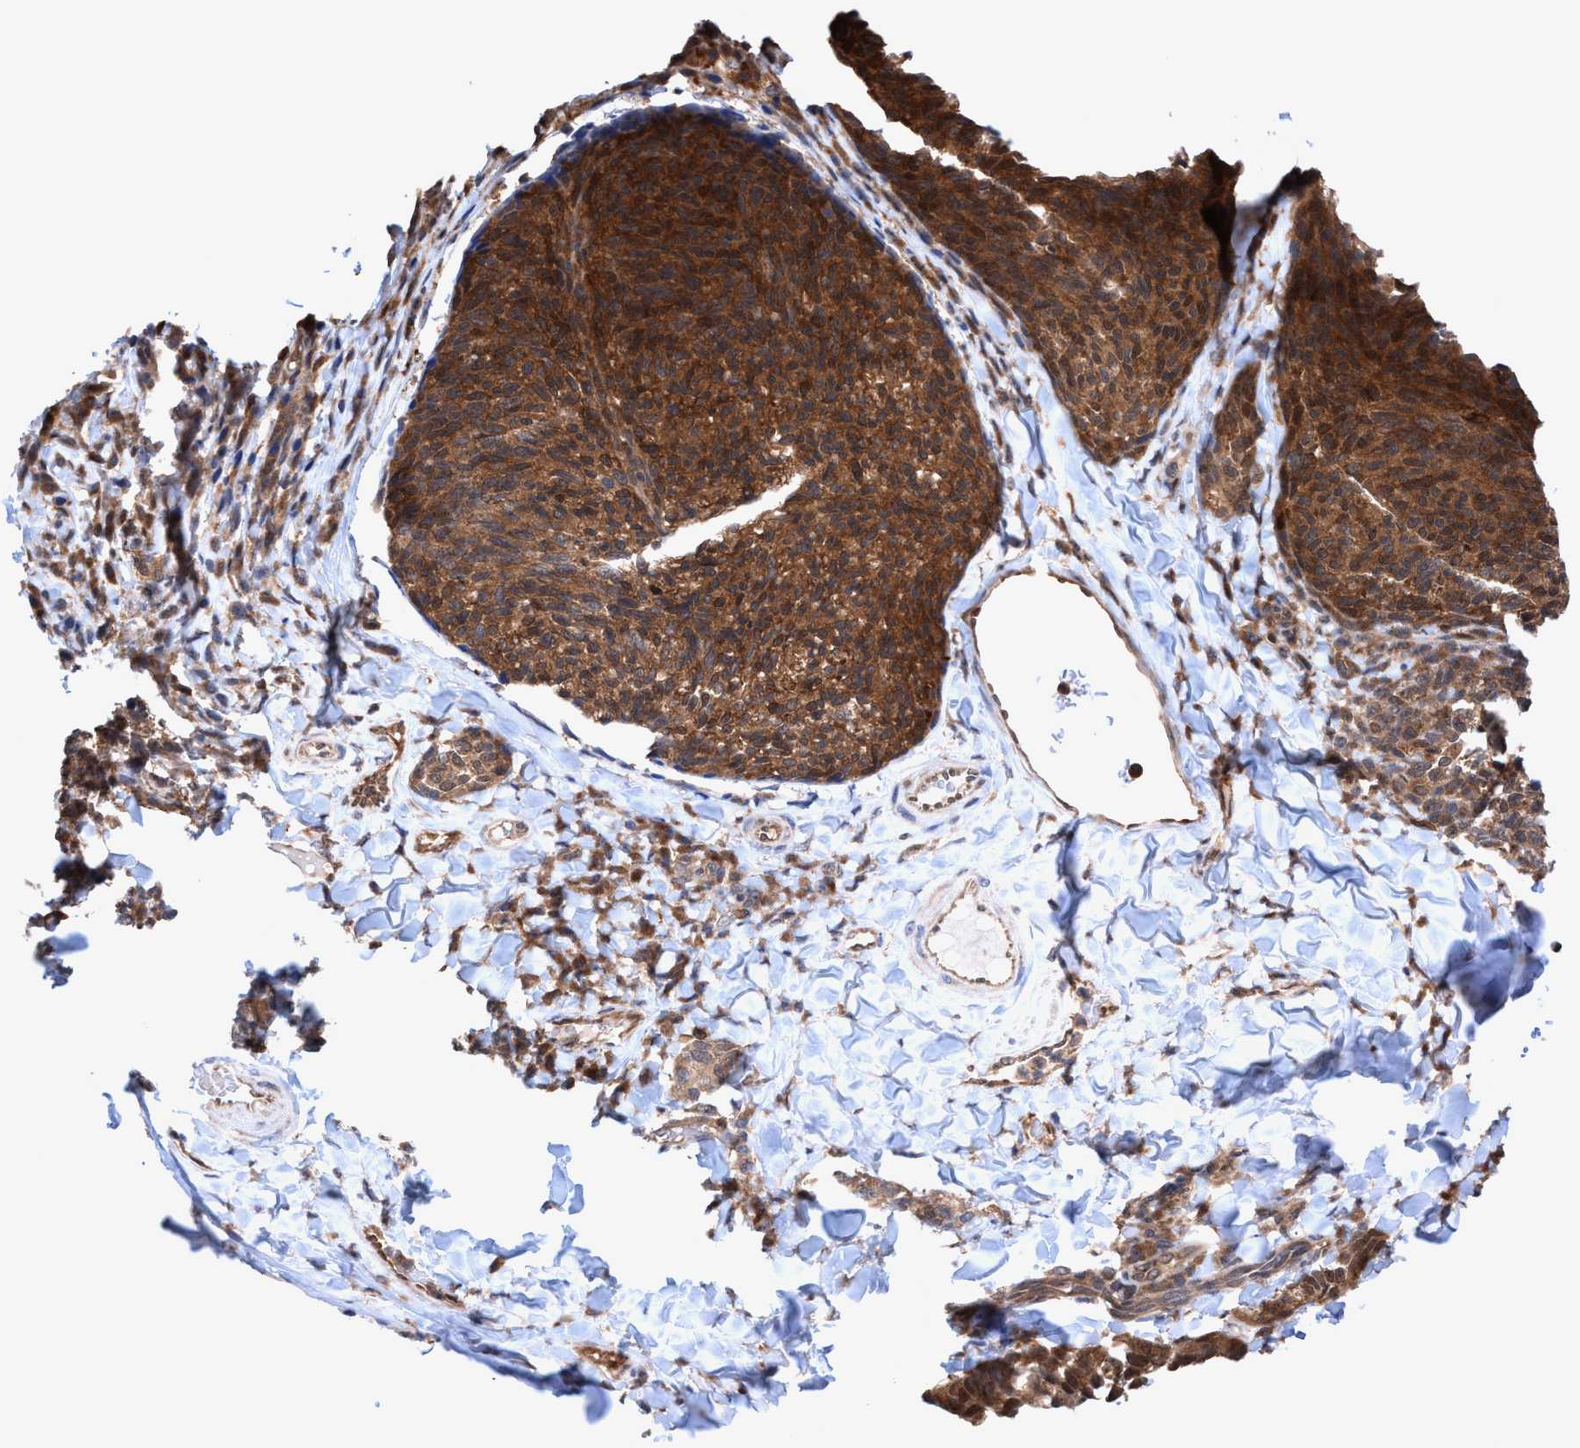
{"staining": {"intensity": "moderate", "quantity": ">75%", "location": "cytoplasmic/membranous"}, "tissue": "melanoma", "cell_type": "Tumor cells", "image_type": "cancer", "snomed": [{"axis": "morphology", "description": "Malignant melanoma, NOS"}, {"axis": "topography", "description": "Skin"}], "caption": "An image of human melanoma stained for a protein shows moderate cytoplasmic/membranous brown staining in tumor cells.", "gene": "GLOD4", "patient": {"sex": "female", "age": 73}}